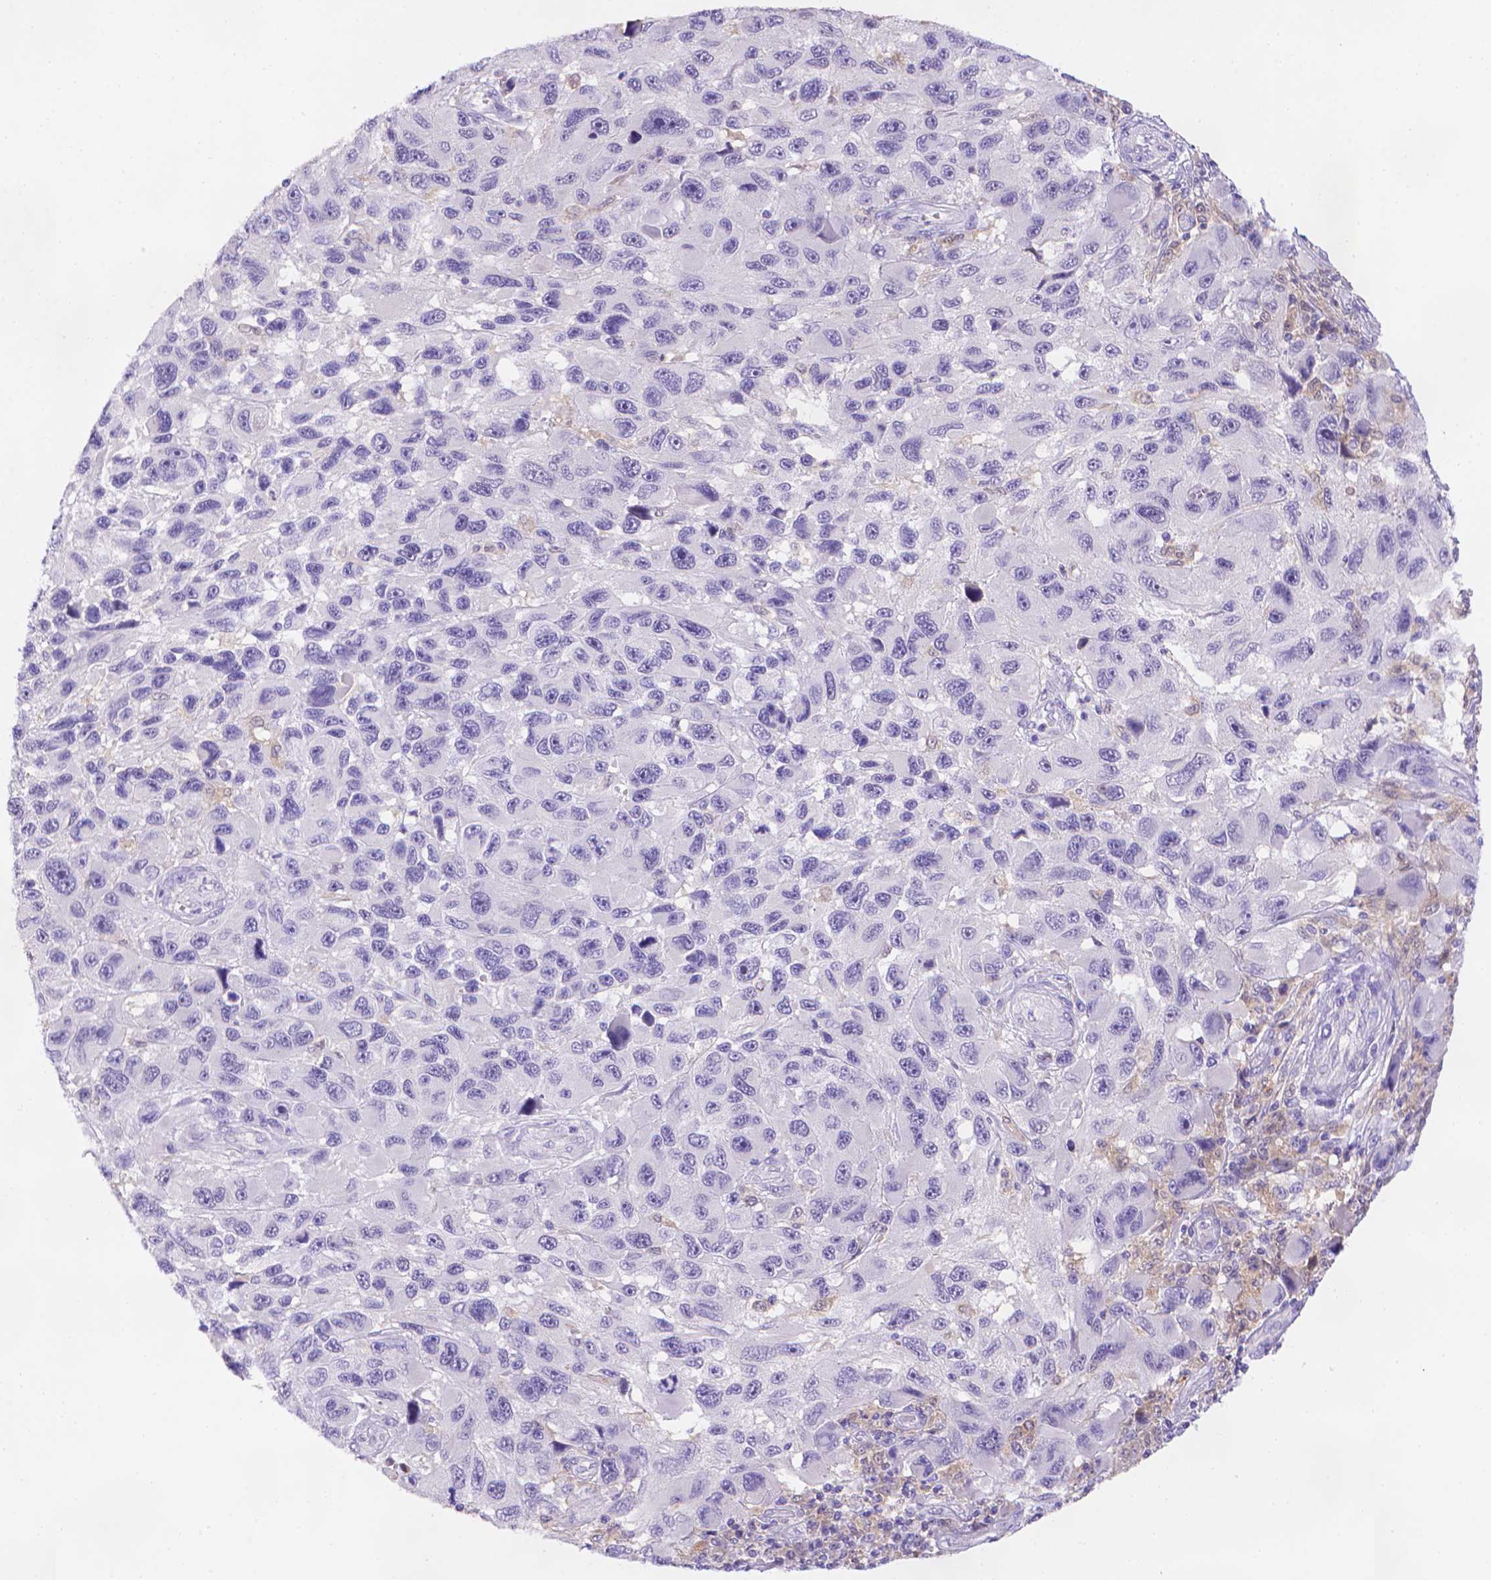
{"staining": {"intensity": "negative", "quantity": "none", "location": "none"}, "tissue": "melanoma", "cell_type": "Tumor cells", "image_type": "cancer", "snomed": [{"axis": "morphology", "description": "Malignant melanoma, NOS"}, {"axis": "topography", "description": "Skin"}], "caption": "Melanoma was stained to show a protein in brown. There is no significant staining in tumor cells.", "gene": "FGD2", "patient": {"sex": "male", "age": 53}}